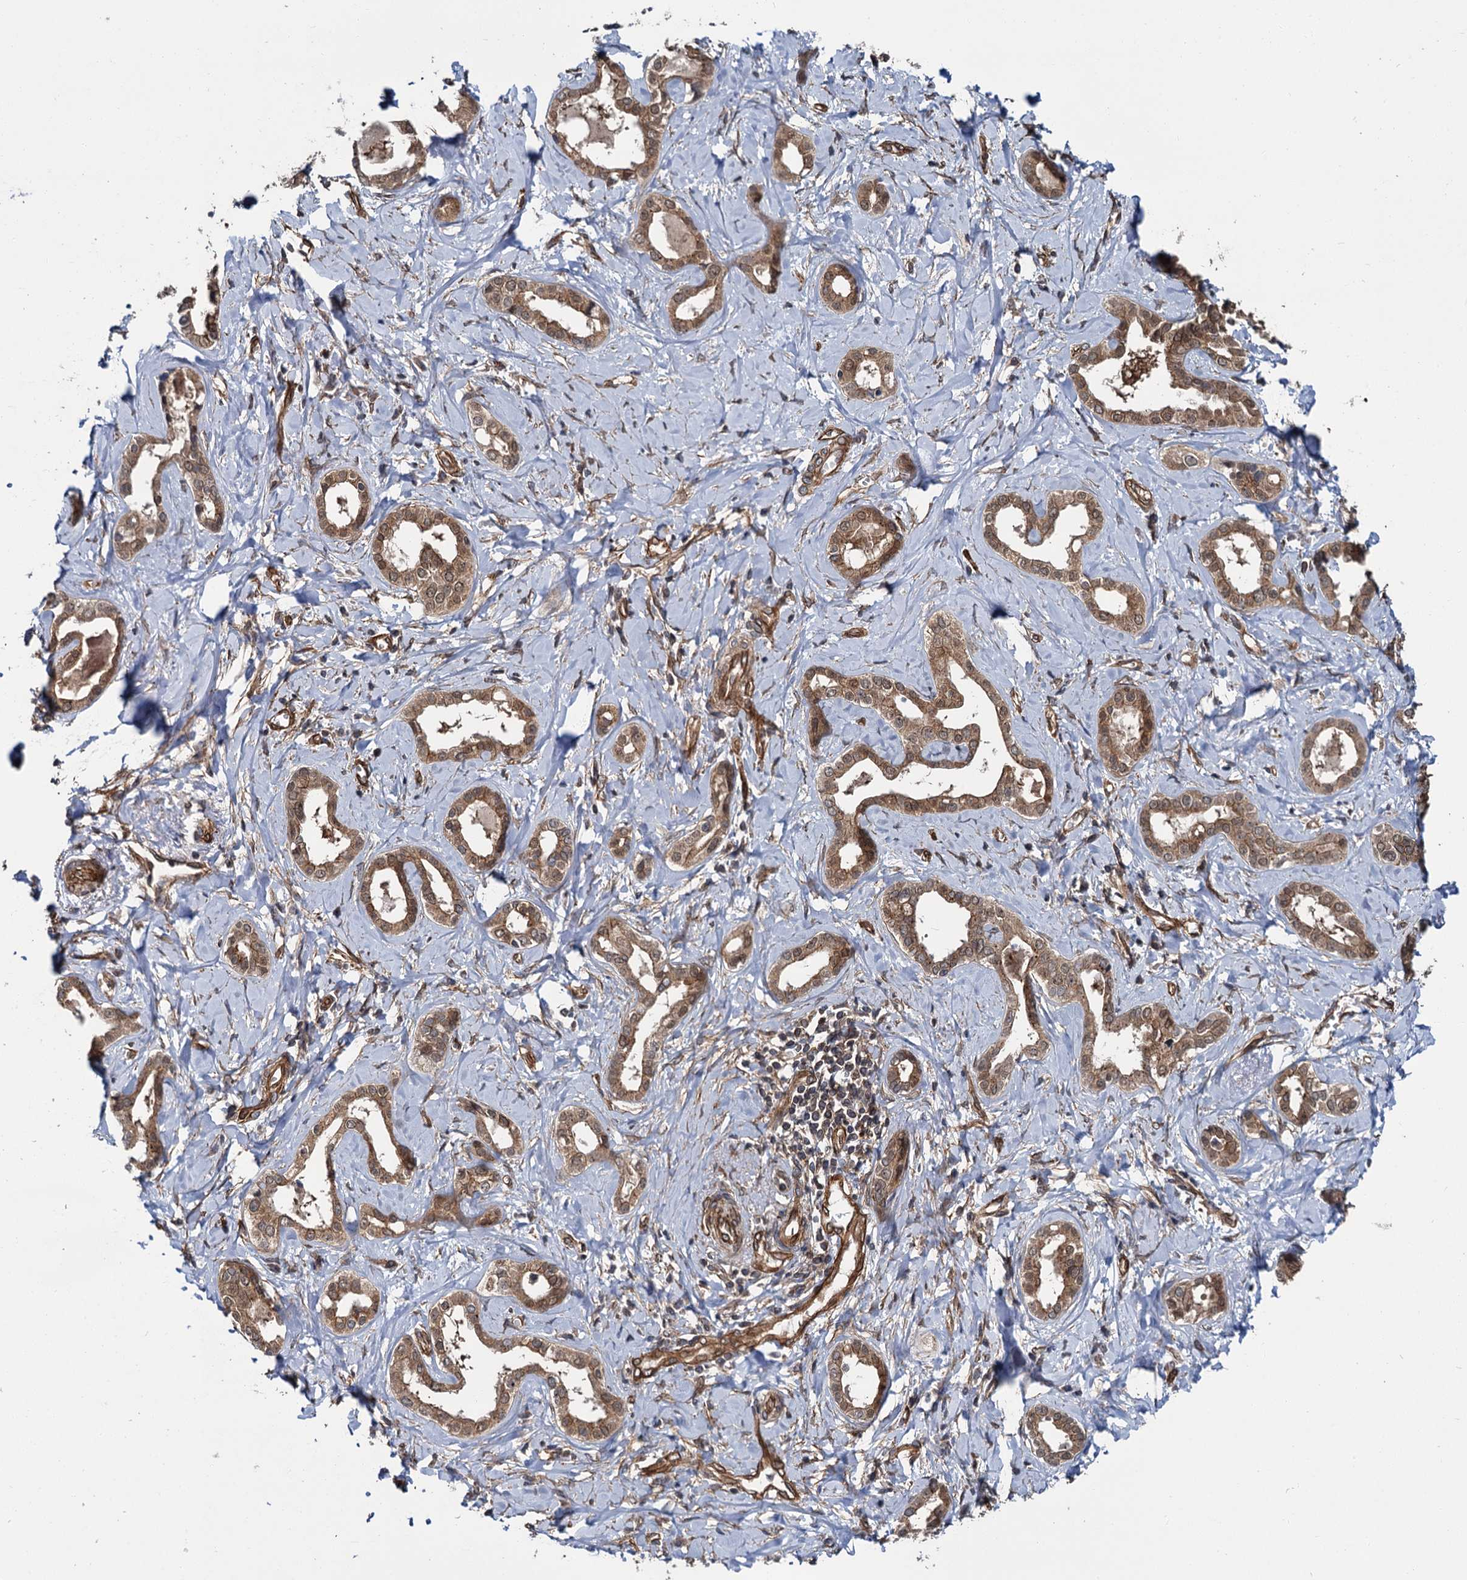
{"staining": {"intensity": "moderate", "quantity": ">75%", "location": "cytoplasmic/membranous,nuclear"}, "tissue": "liver cancer", "cell_type": "Tumor cells", "image_type": "cancer", "snomed": [{"axis": "morphology", "description": "Cholangiocarcinoma"}, {"axis": "topography", "description": "Liver"}], "caption": "Moderate cytoplasmic/membranous and nuclear staining is present in about >75% of tumor cells in liver cancer.", "gene": "ZFYVE19", "patient": {"sex": "female", "age": 77}}